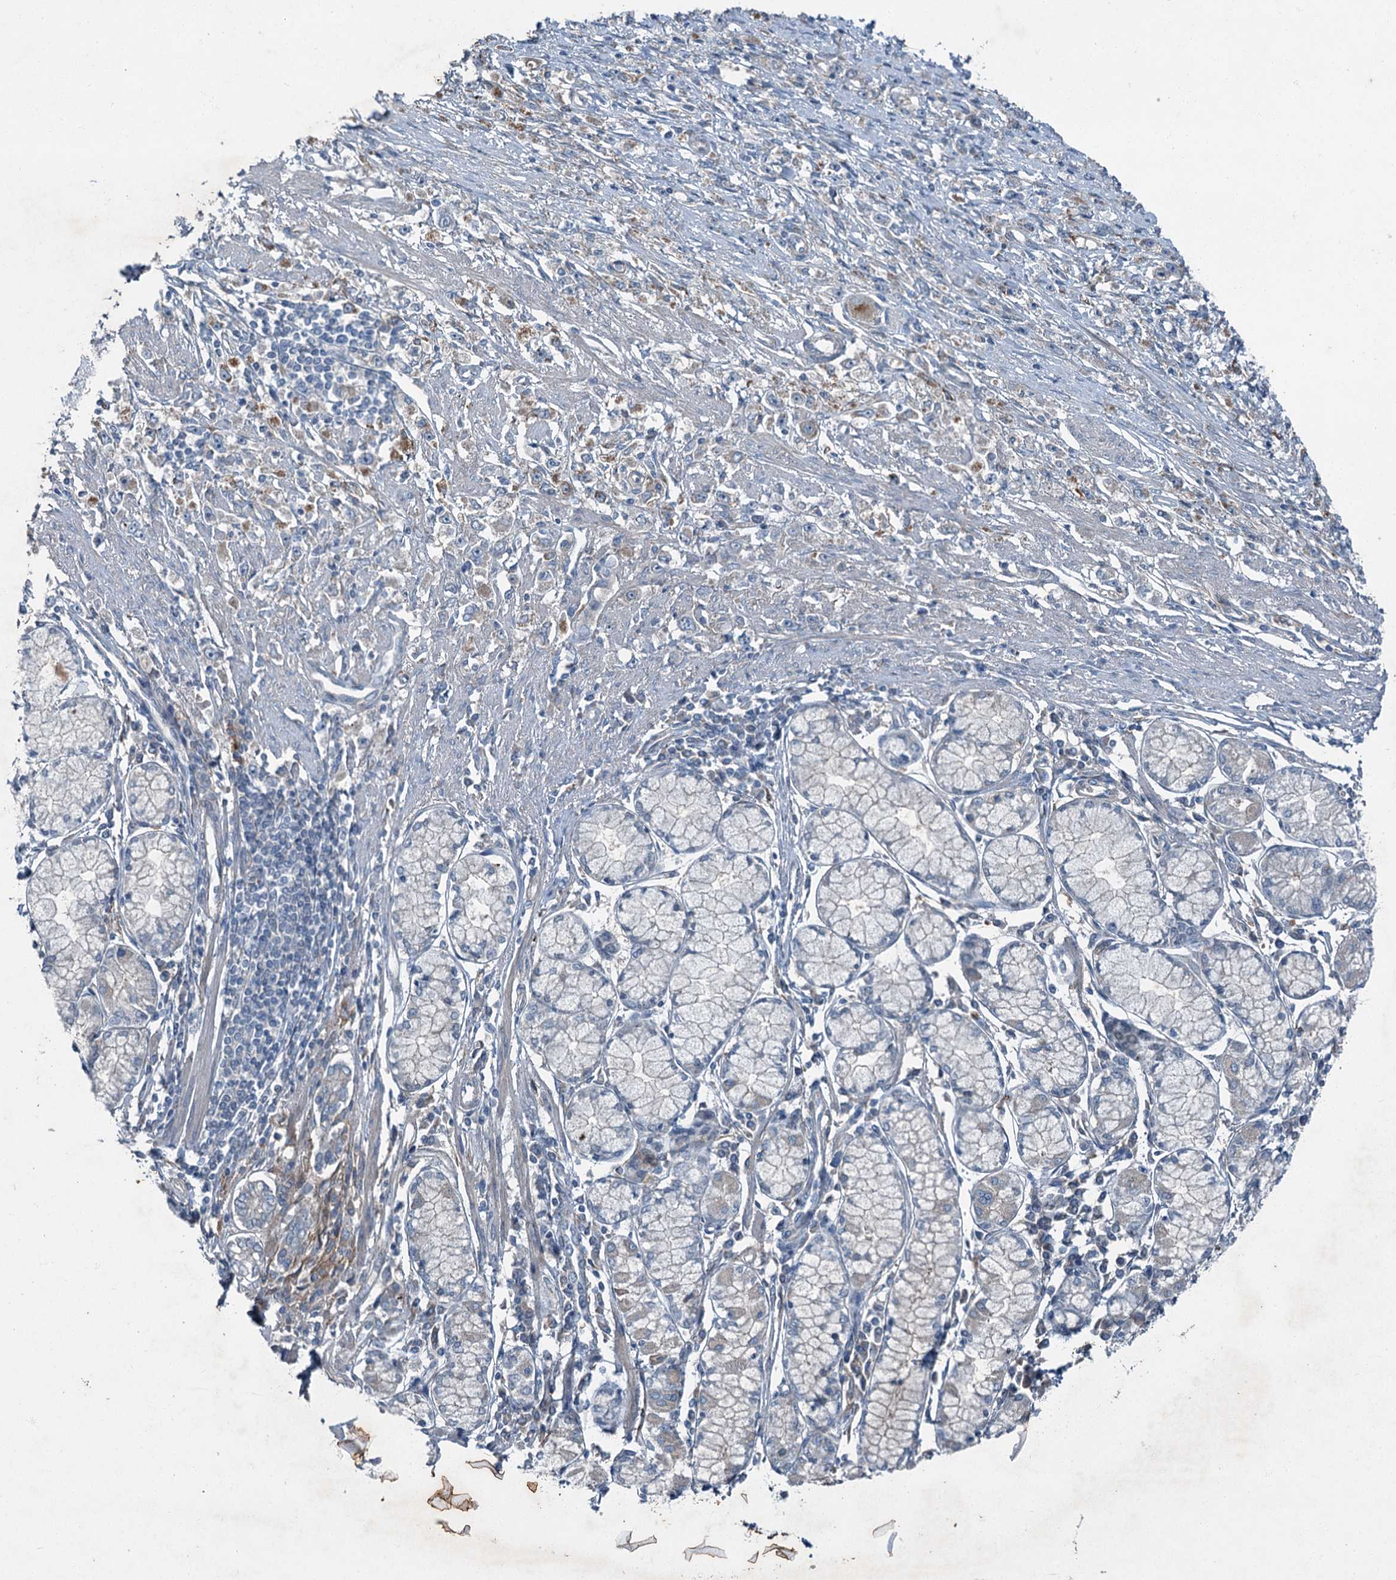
{"staining": {"intensity": "negative", "quantity": "none", "location": "none"}, "tissue": "stomach cancer", "cell_type": "Tumor cells", "image_type": "cancer", "snomed": [{"axis": "morphology", "description": "Adenocarcinoma, NOS"}, {"axis": "topography", "description": "Stomach"}], "caption": "Immunohistochemistry (IHC) image of stomach adenocarcinoma stained for a protein (brown), which exhibits no staining in tumor cells.", "gene": "AXL", "patient": {"sex": "female", "age": 59}}